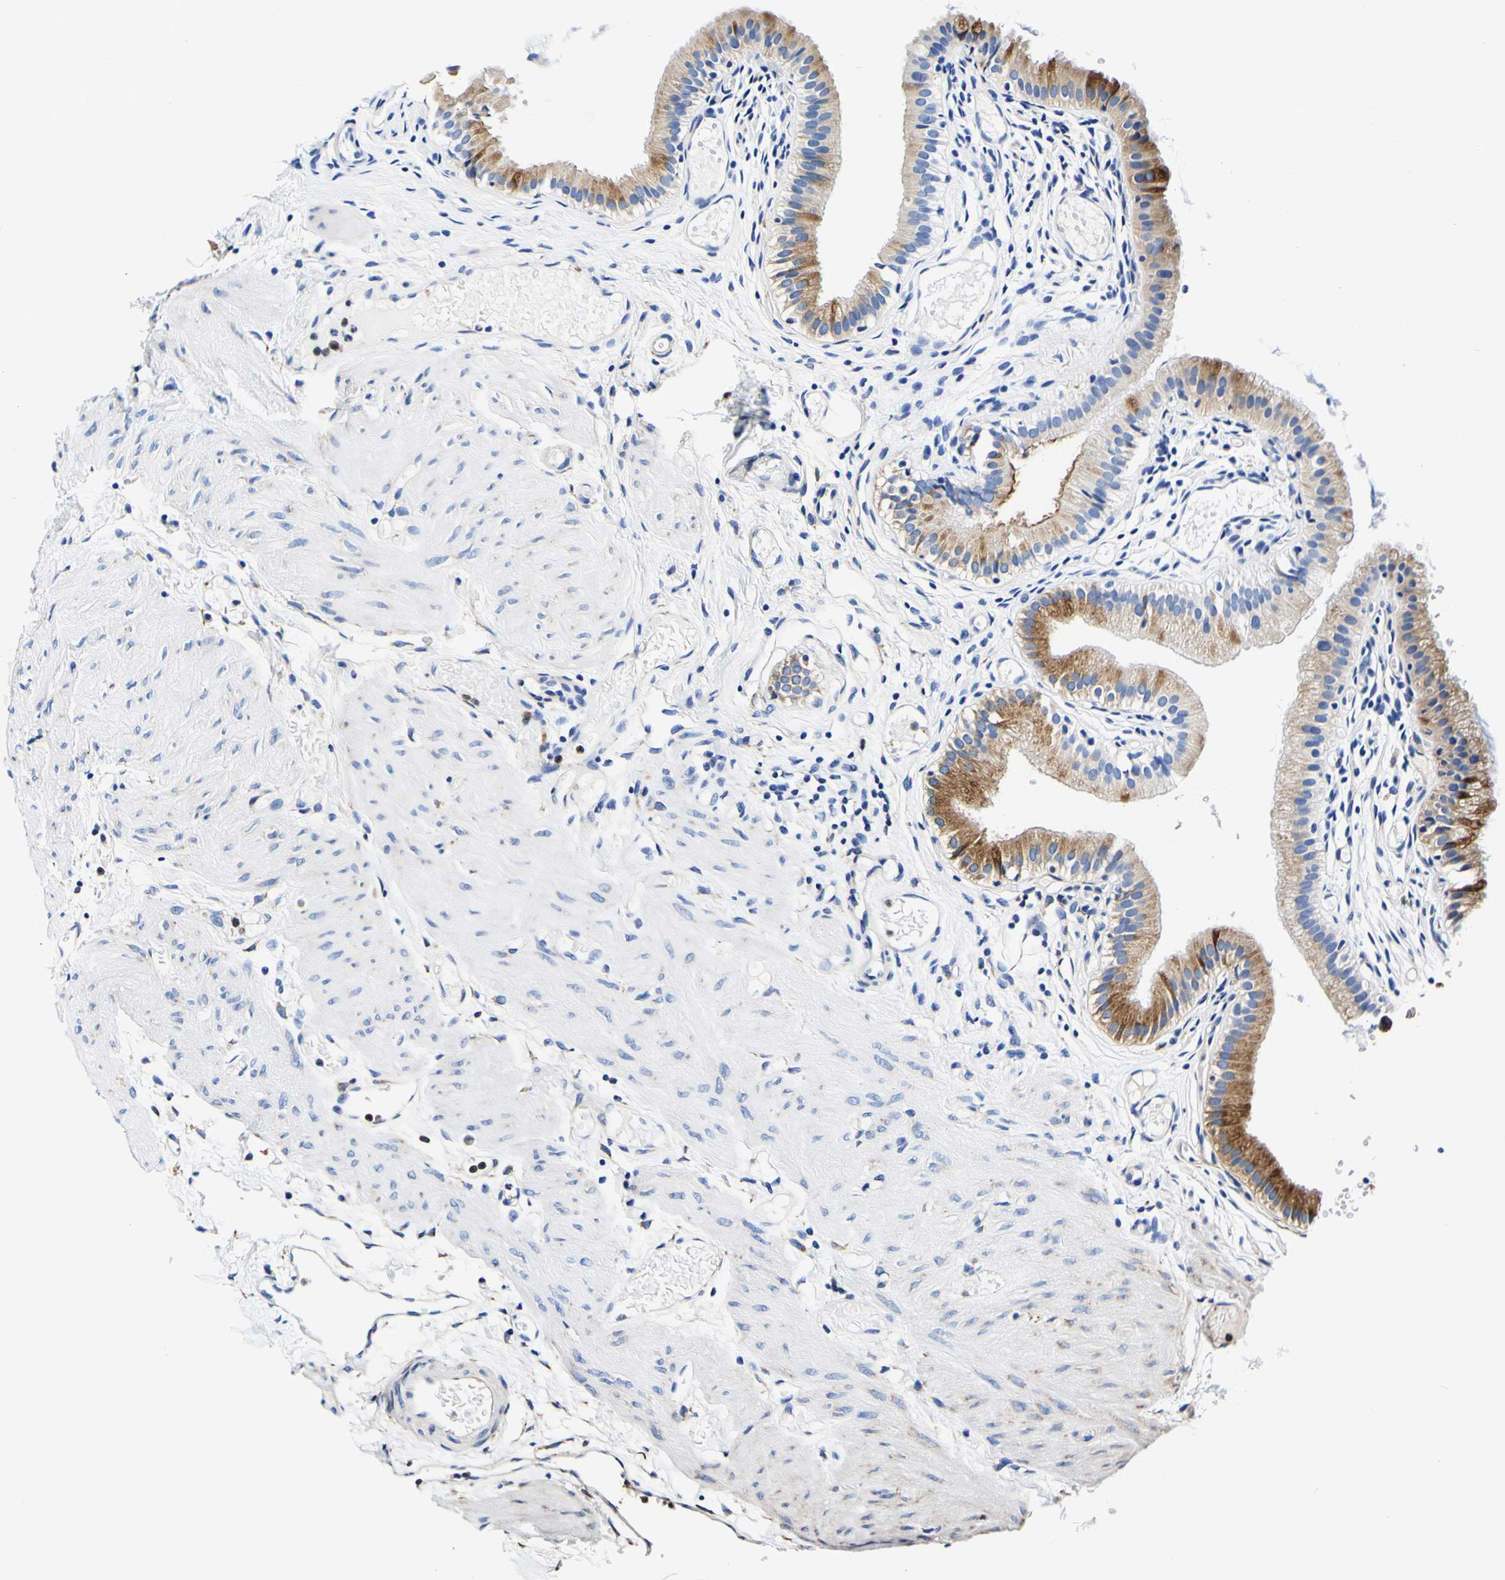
{"staining": {"intensity": "strong", "quantity": ">75%", "location": "cytoplasmic/membranous"}, "tissue": "gallbladder", "cell_type": "Glandular cells", "image_type": "normal", "snomed": [{"axis": "morphology", "description": "Normal tissue, NOS"}, {"axis": "topography", "description": "Gallbladder"}], "caption": "Brown immunohistochemical staining in benign human gallbladder reveals strong cytoplasmic/membranous expression in approximately >75% of glandular cells.", "gene": "P4HB", "patient": {"sex": "female", "age": 26}}